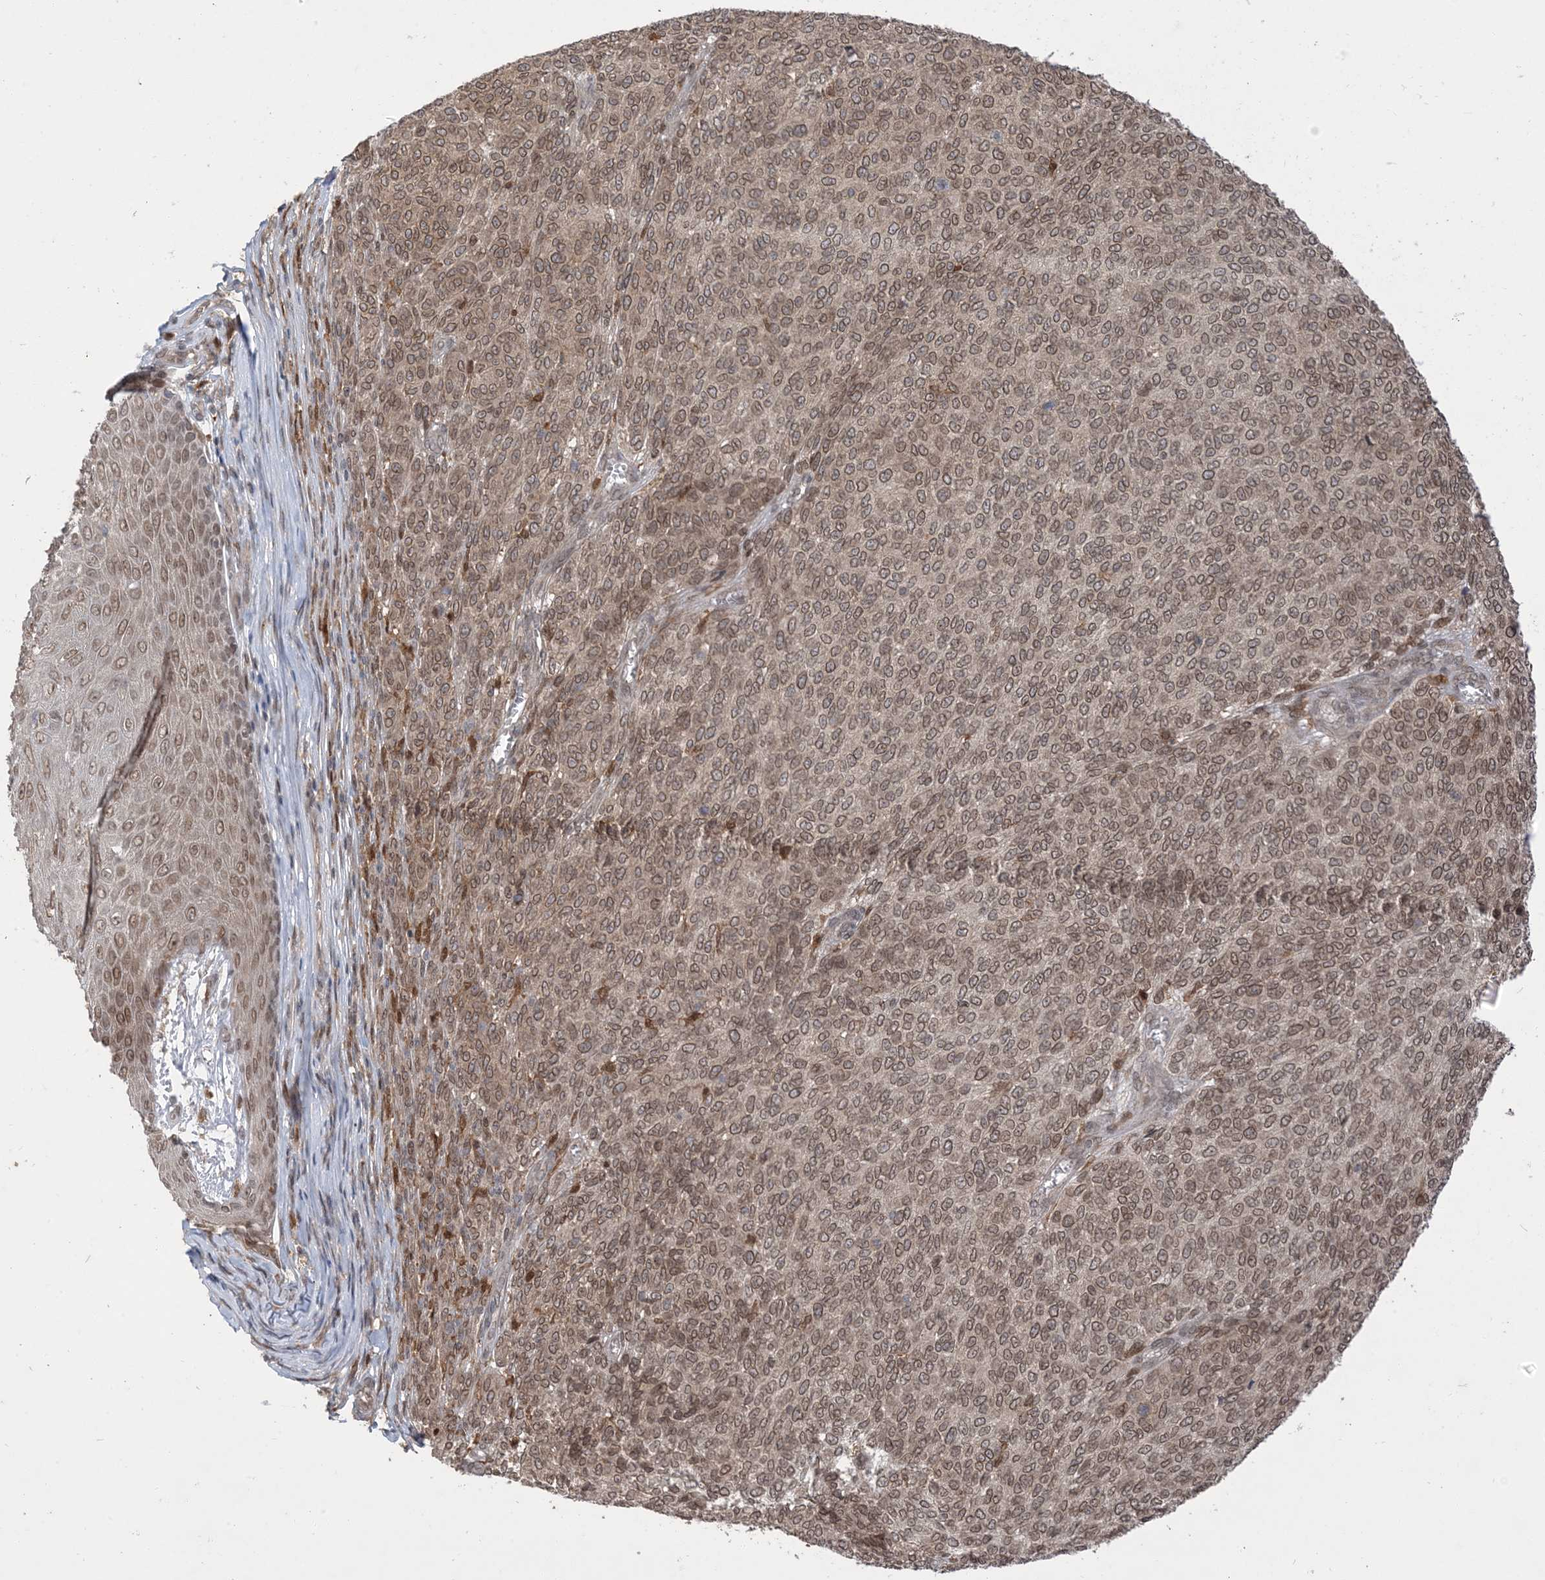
{"staining": {"intensity": "moderate", "quantity": ">75%", "location": "cytoplasmic/membranous,nuclear"}, "tissue": "melanoma", "cell_type": "Tumor cells", "image_type": "cancer", "snomed": [{"axis": "morphology", "description": "Malignant melanoma, NOS"}, {"axis": "topography", "description": "Skin"}], "caption": "Tumor cells display moderate cytoplasmic/membranous and nuclear expression in about >75% of cells in melanoma. Using DAB (brown) and hematoxylin (blue) stains, captured at high magnification using brightfield microscopy.", "gene": "NAGK", "patient": {"sex": "male", "age": 49}}